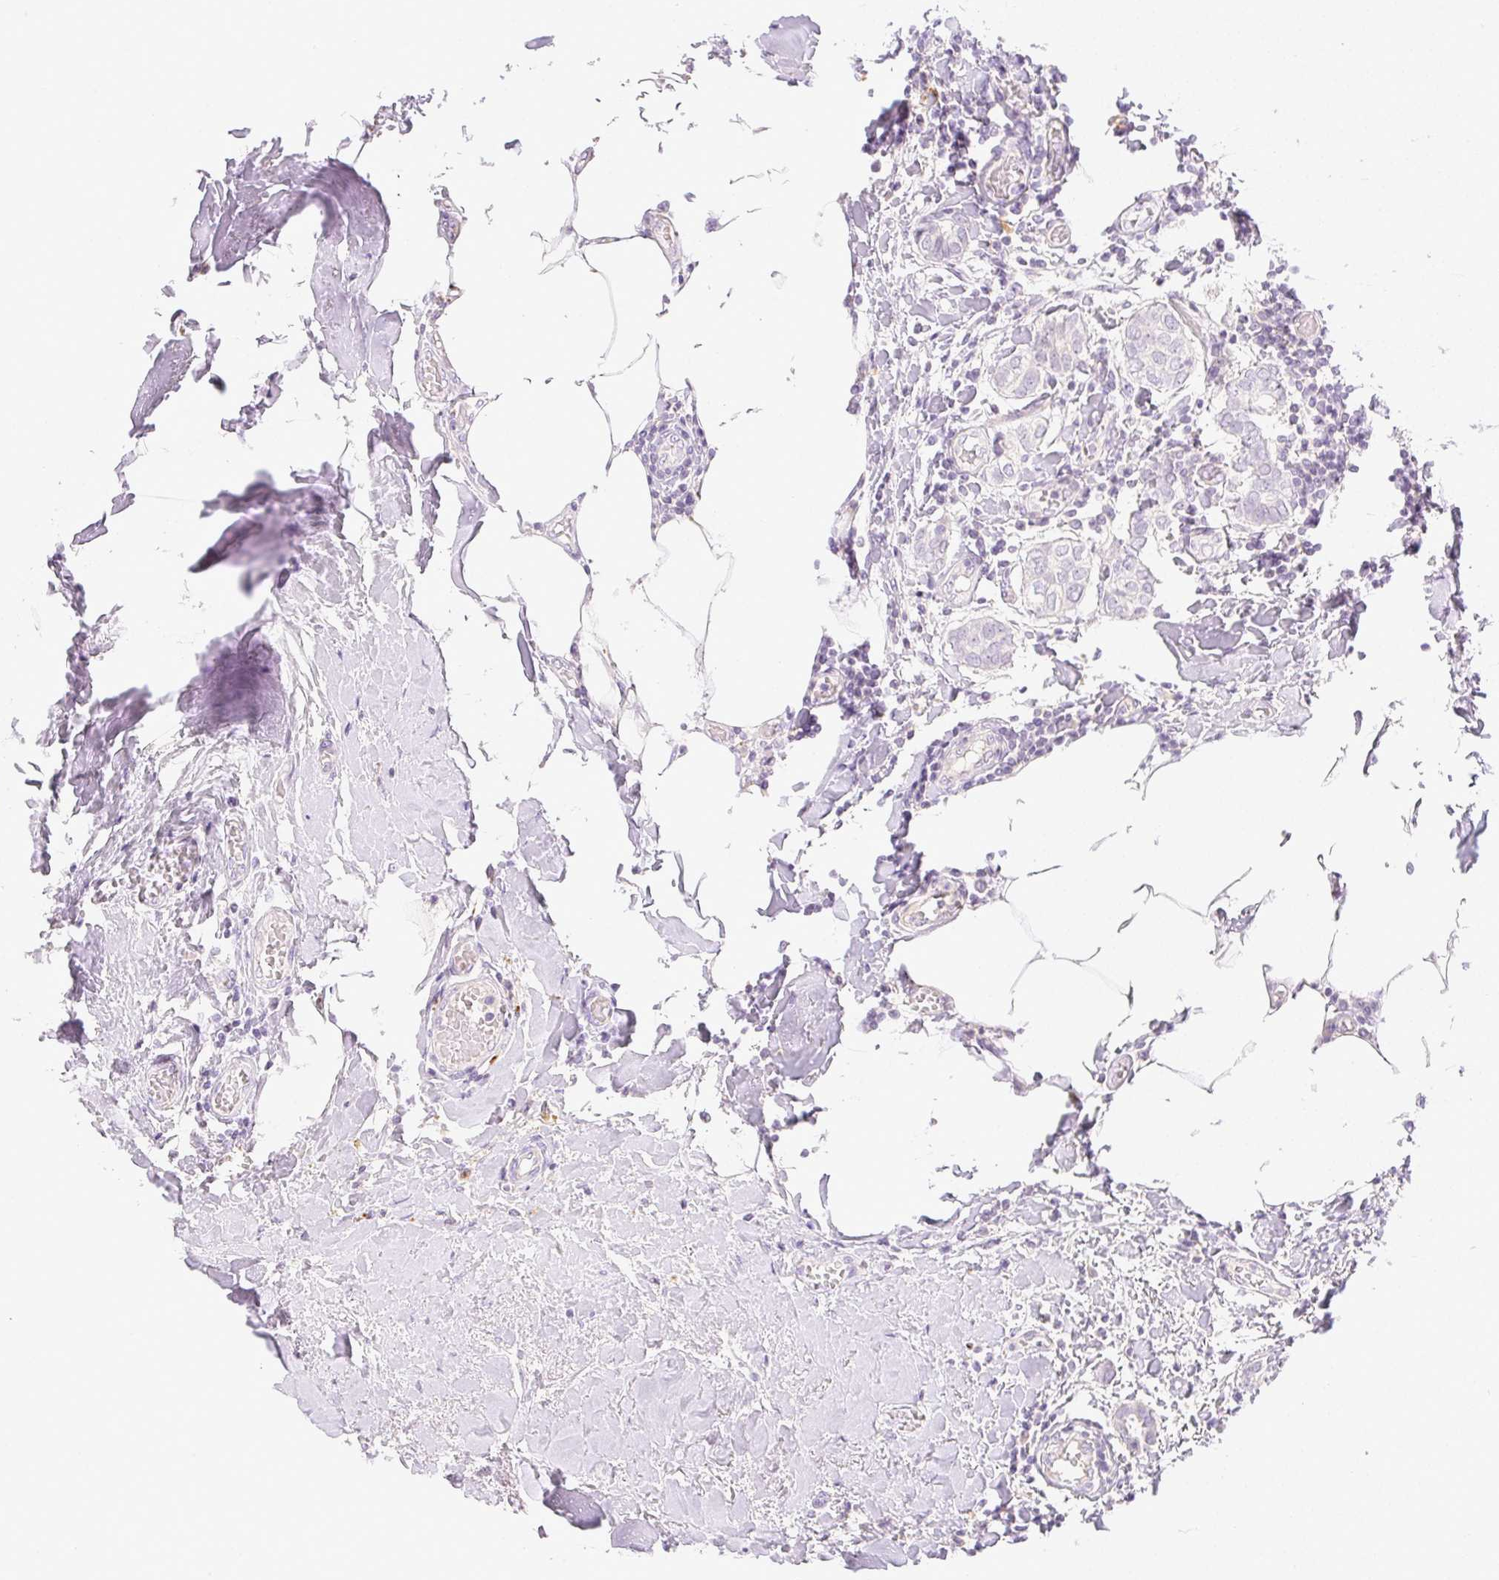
{"staining": {"intensity": "negative", "quantity": "none", "location": "none"}, "tissue": "breast cancer", "cell_type": "Tumor cells", "image_type": "cancer", "snomed": [{"axis": "morphology", "description": "Duct carcinoma"}, {"axis": "topography", "description": "Breast"}], "caption": "The photomicrograph demonstrates no significant expression in tumor cells of breast intraductal carcinoma.", "gene": "MIA2", "patient": {"sex": "female", "age": 73}}